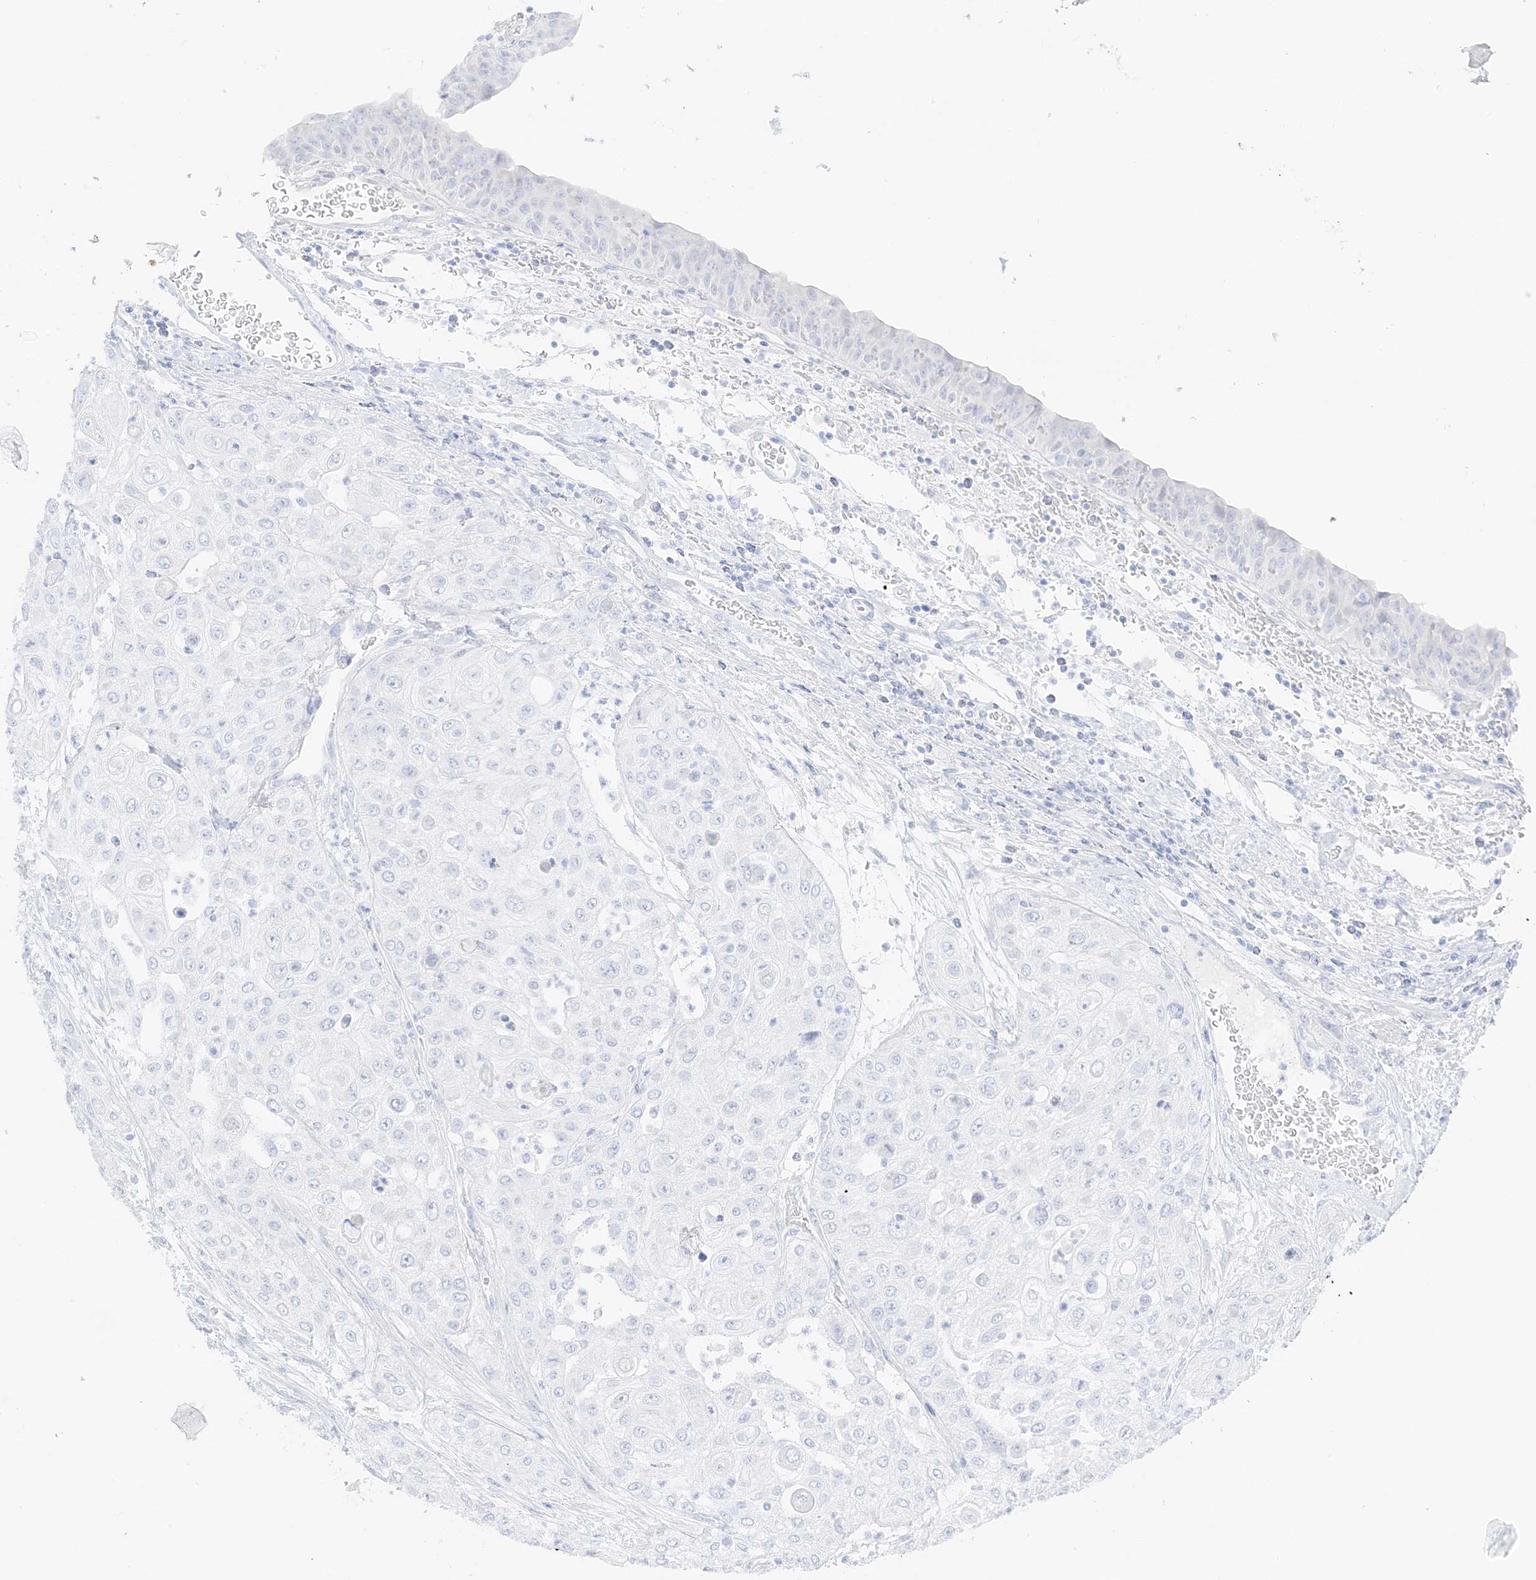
{"staining": {"intensity": "negative", "quantity": "none", "location": "none"}, "tissue": "urothelial cancer", "cell_type": "Tumor cells", "image_type": "cancer", "snomed": [{"axis": "morphology", "description": "Urothelial carcinoma, High grade"}, {"axis": "topography", "description": "Urinary bladder"}], "caption": "Immunohistochemistry photomicrograph of urothelial carcinoma (high-grade) stained for a protein (brown), which exhibits no positivity in tumor cells.", "gene": "SLC22A13", "patient": {"sex": "female", "age": 79}}